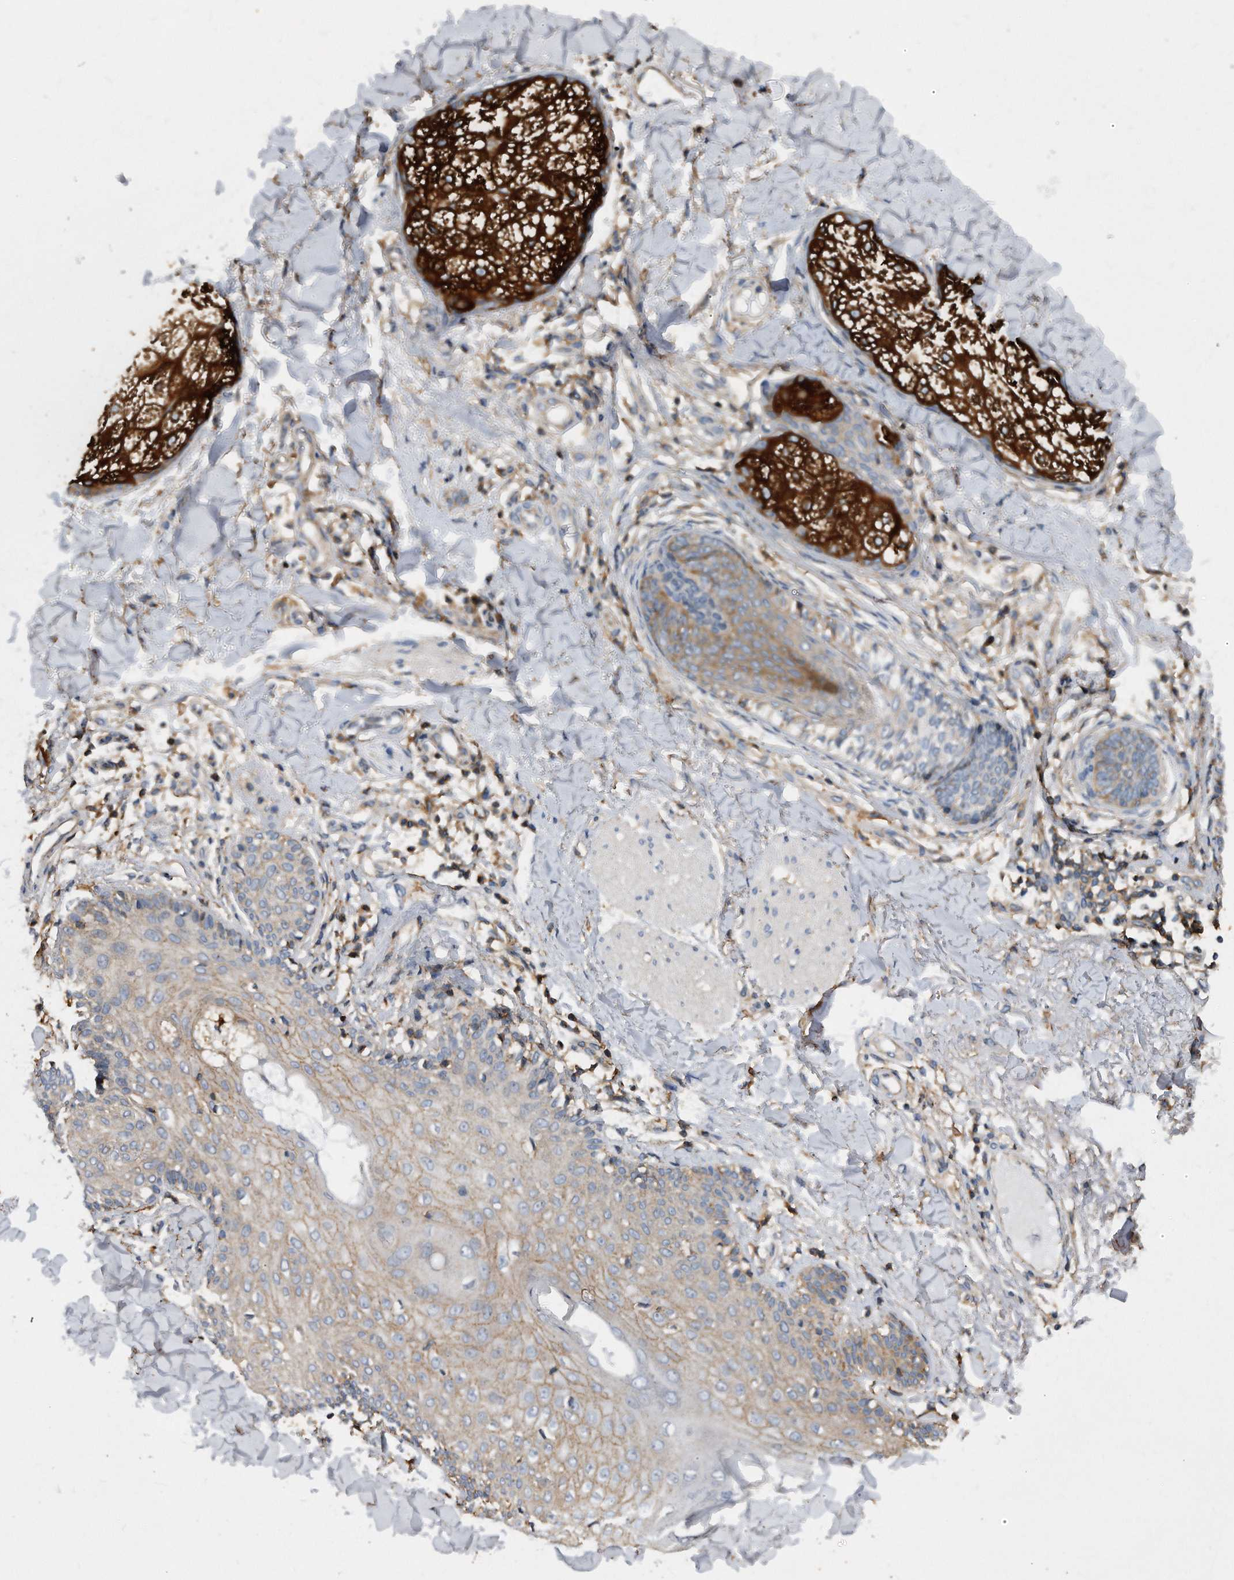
{"staining": {"intensity": "negative", "quantity": "none", "location": "none"}, "tissue": "skin cancer", "cell_type": "Tumor cells", "image_type": "cancer", "snomed": [{"axis": "morphology", "description": "Normal tissue, NOS"}, {"axis": "morphology", "description": "Basal cell carcinoma"}, {"axis": "topography", "description": "Skin"}], "caption": "Tumor cells show no significant positivity in skin cancer. The staining was performed using DAB to visualize the protein expression in brown, while the nuclei were stained in blue with hematoxylin (Magnification: 20x).", "gene": "ATG5", "patient": {"sex": "male", "age": 52}}